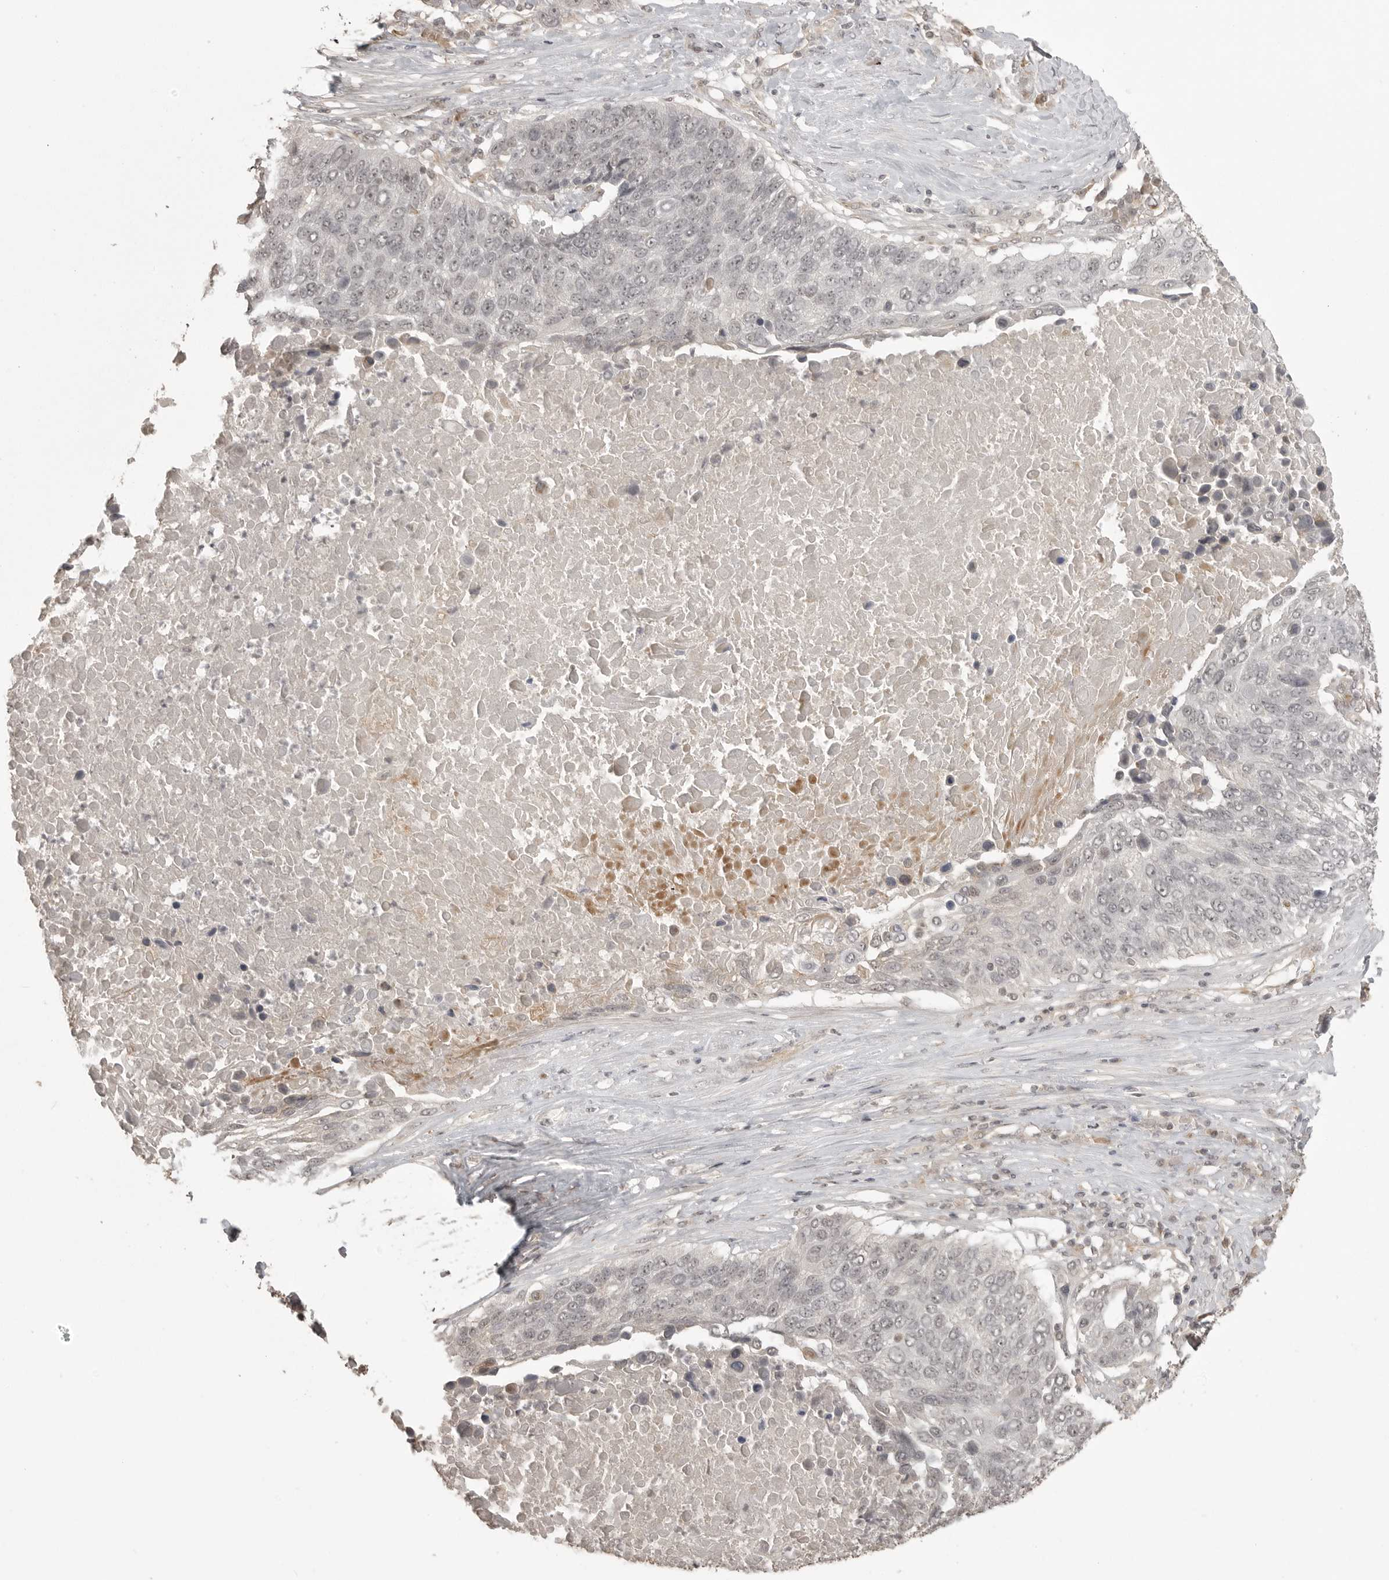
{"staining": {"intensity": "negative", "quantity": "none", "location": "none"}, "tissue": "lung cancer", "cell_type": "Tumor cells", "image_type": "cancer", "snomed": [{"axis": "morphology", "description": "Squamous cell carcinoma, NOS"}, {"axis": "topography", "description": "Lung"}], "caption": "The image displays no significant expression in tumor cells of squamous cell carcinoma (lung).", "gene": "SMG8", "patient": {"sex": "male", "age": 66}}